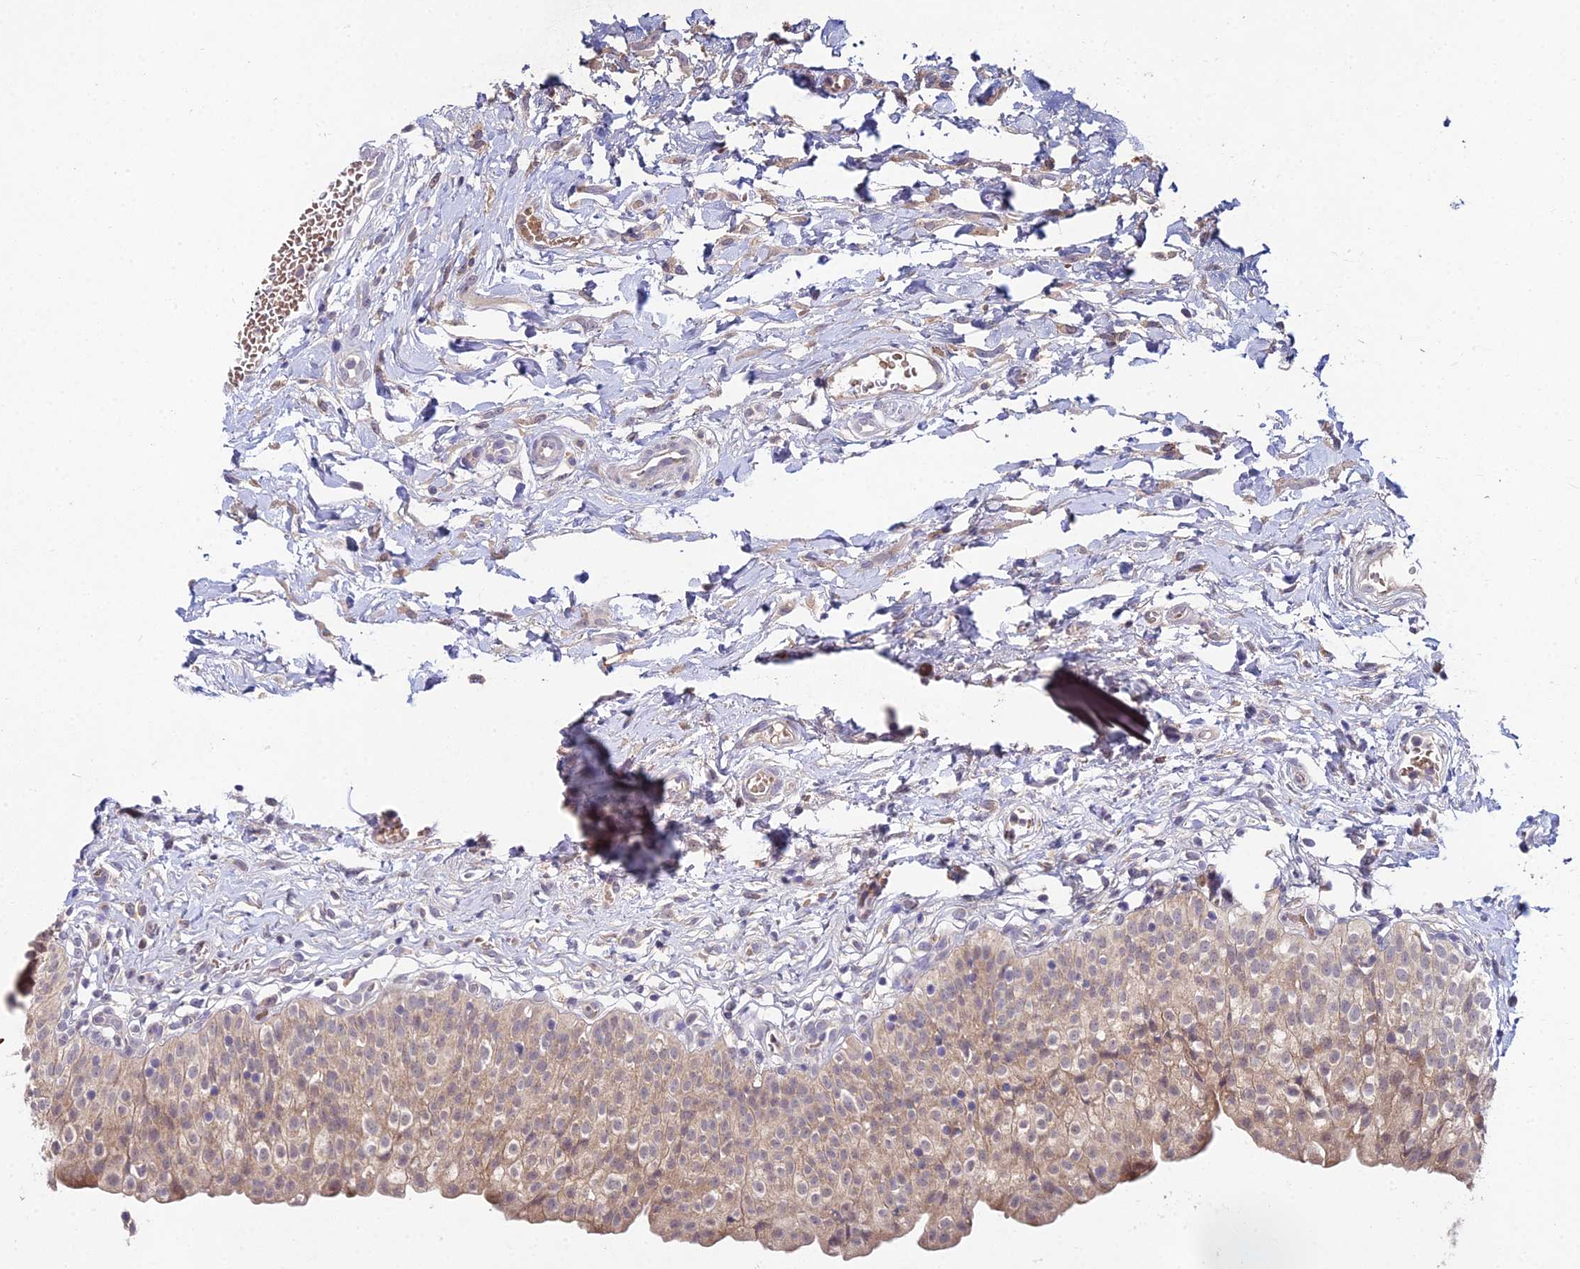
{"staining": {"intensity": "moderate", "quantity": ">75%", "location": "cytoplasmic/membranous,nuclear"}, "tissue": "urinary bladder", "cell_type": "Urothelial cells", "image_type": "normal", "snomed": [{"axis": "morphology", "description": "Normal tissue, NOS"}, {"axis": "topography", "description": "Urinary bladder"}], "caption": "Immunohistochemical staining of unremarkable human urinary bladder demonstrates medium levels of moderate cytoplasmic/membranous,nuclear staining in about >75% of urothelial cells.", "gene": "WDR43", "patient": {"sex": "male", "age": 55}}